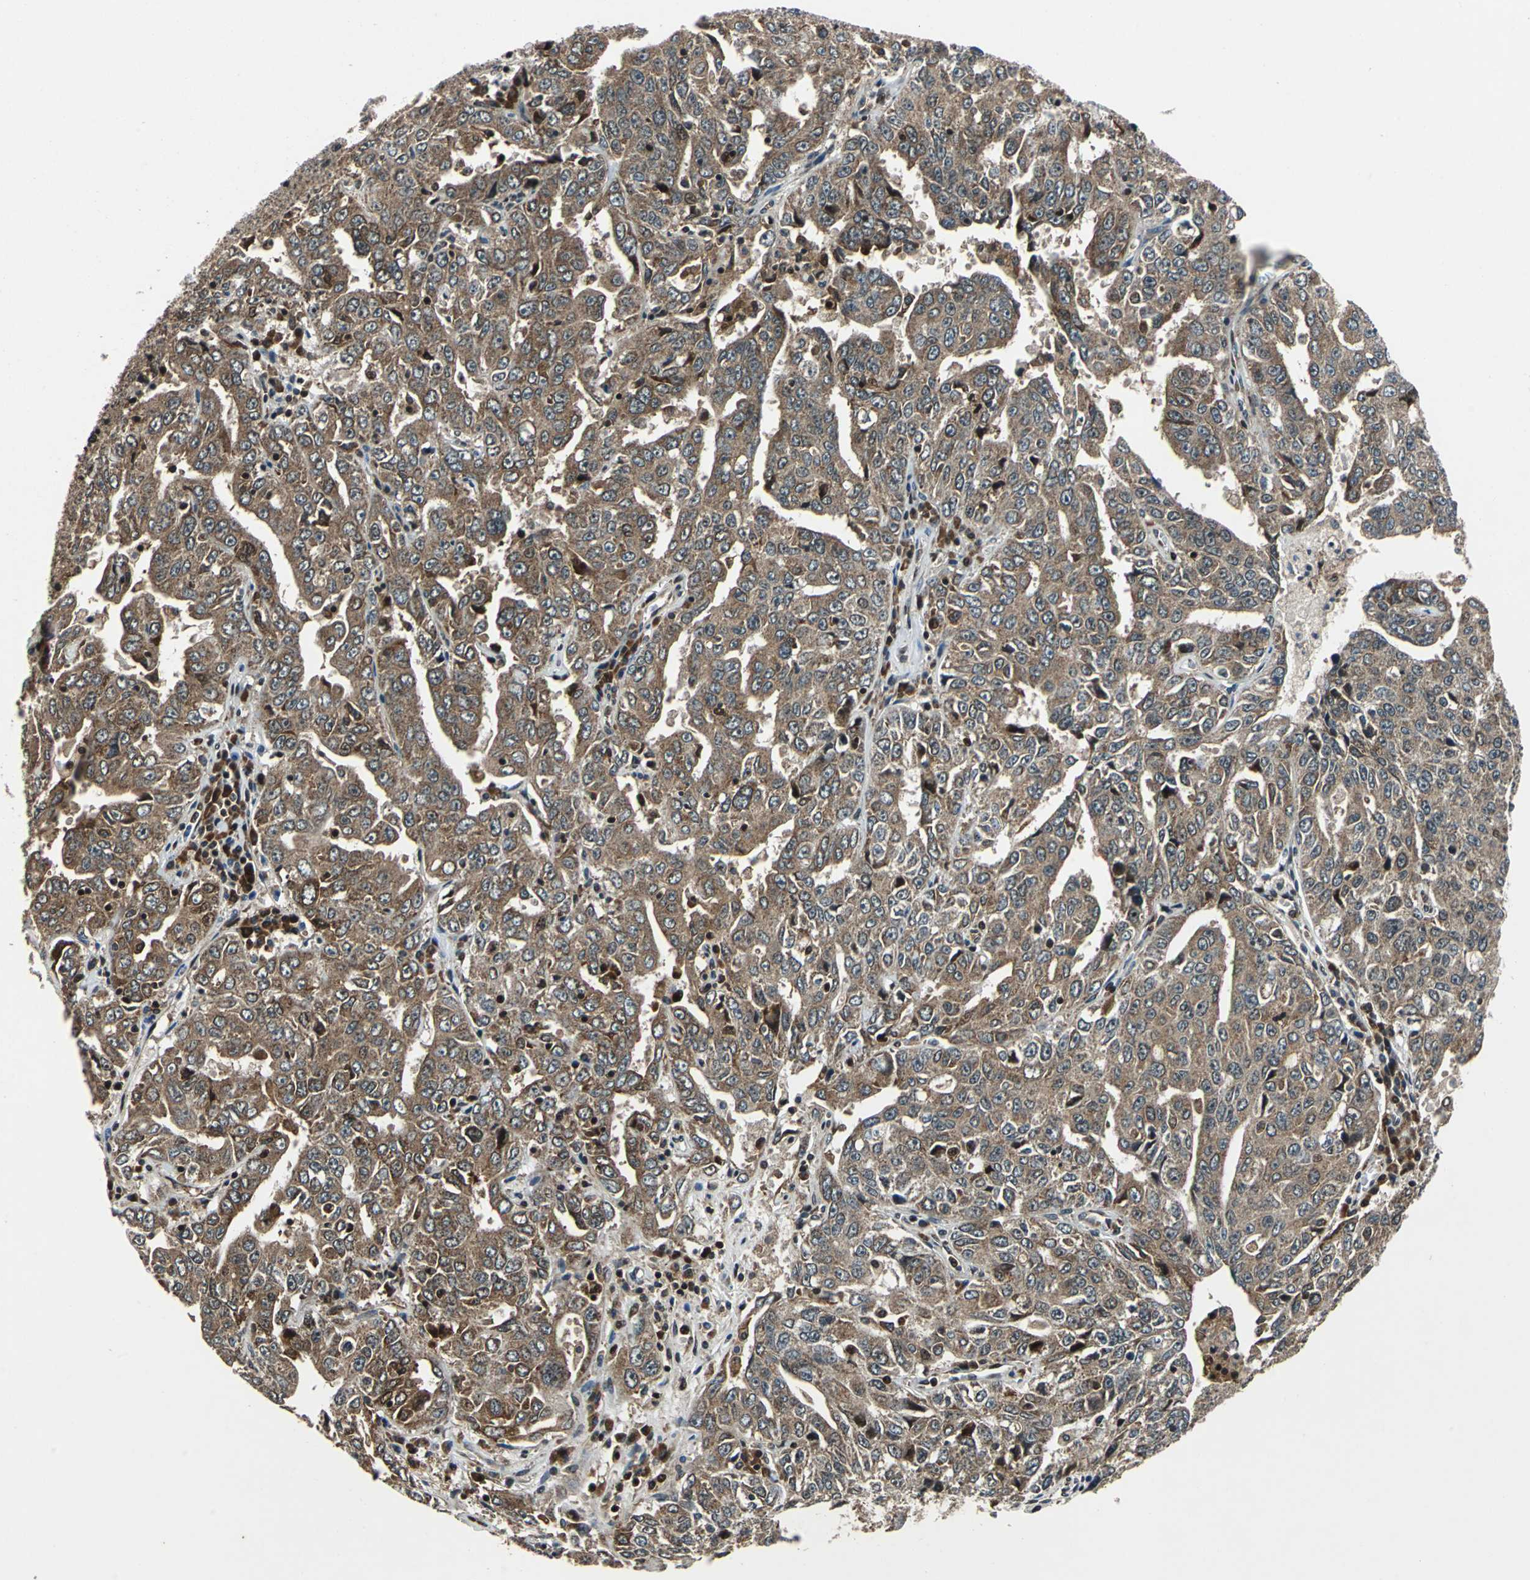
{"staining": {"intensity": "moderate", "quantity": ">75%", "location": "cytoplasmic/membranous"}, "tissue": "ovarian cancer", "cell_type": "Tumor cells", "image_type": "cancer", "snomed": [{"axis": "morphology", "description": "Carcinoma, endometroid"}, {"axis": "topography", "description": "Ovary"}], "caption": "Ovarian cancer (endometroid carcinoma) stained for a protein (brown) exhibits moderate cytoplasmic/membranous positive staining in approximately >75% of tumor cells.", "gene": "AATF", "patient": {"sex": "female", "age": 62}}